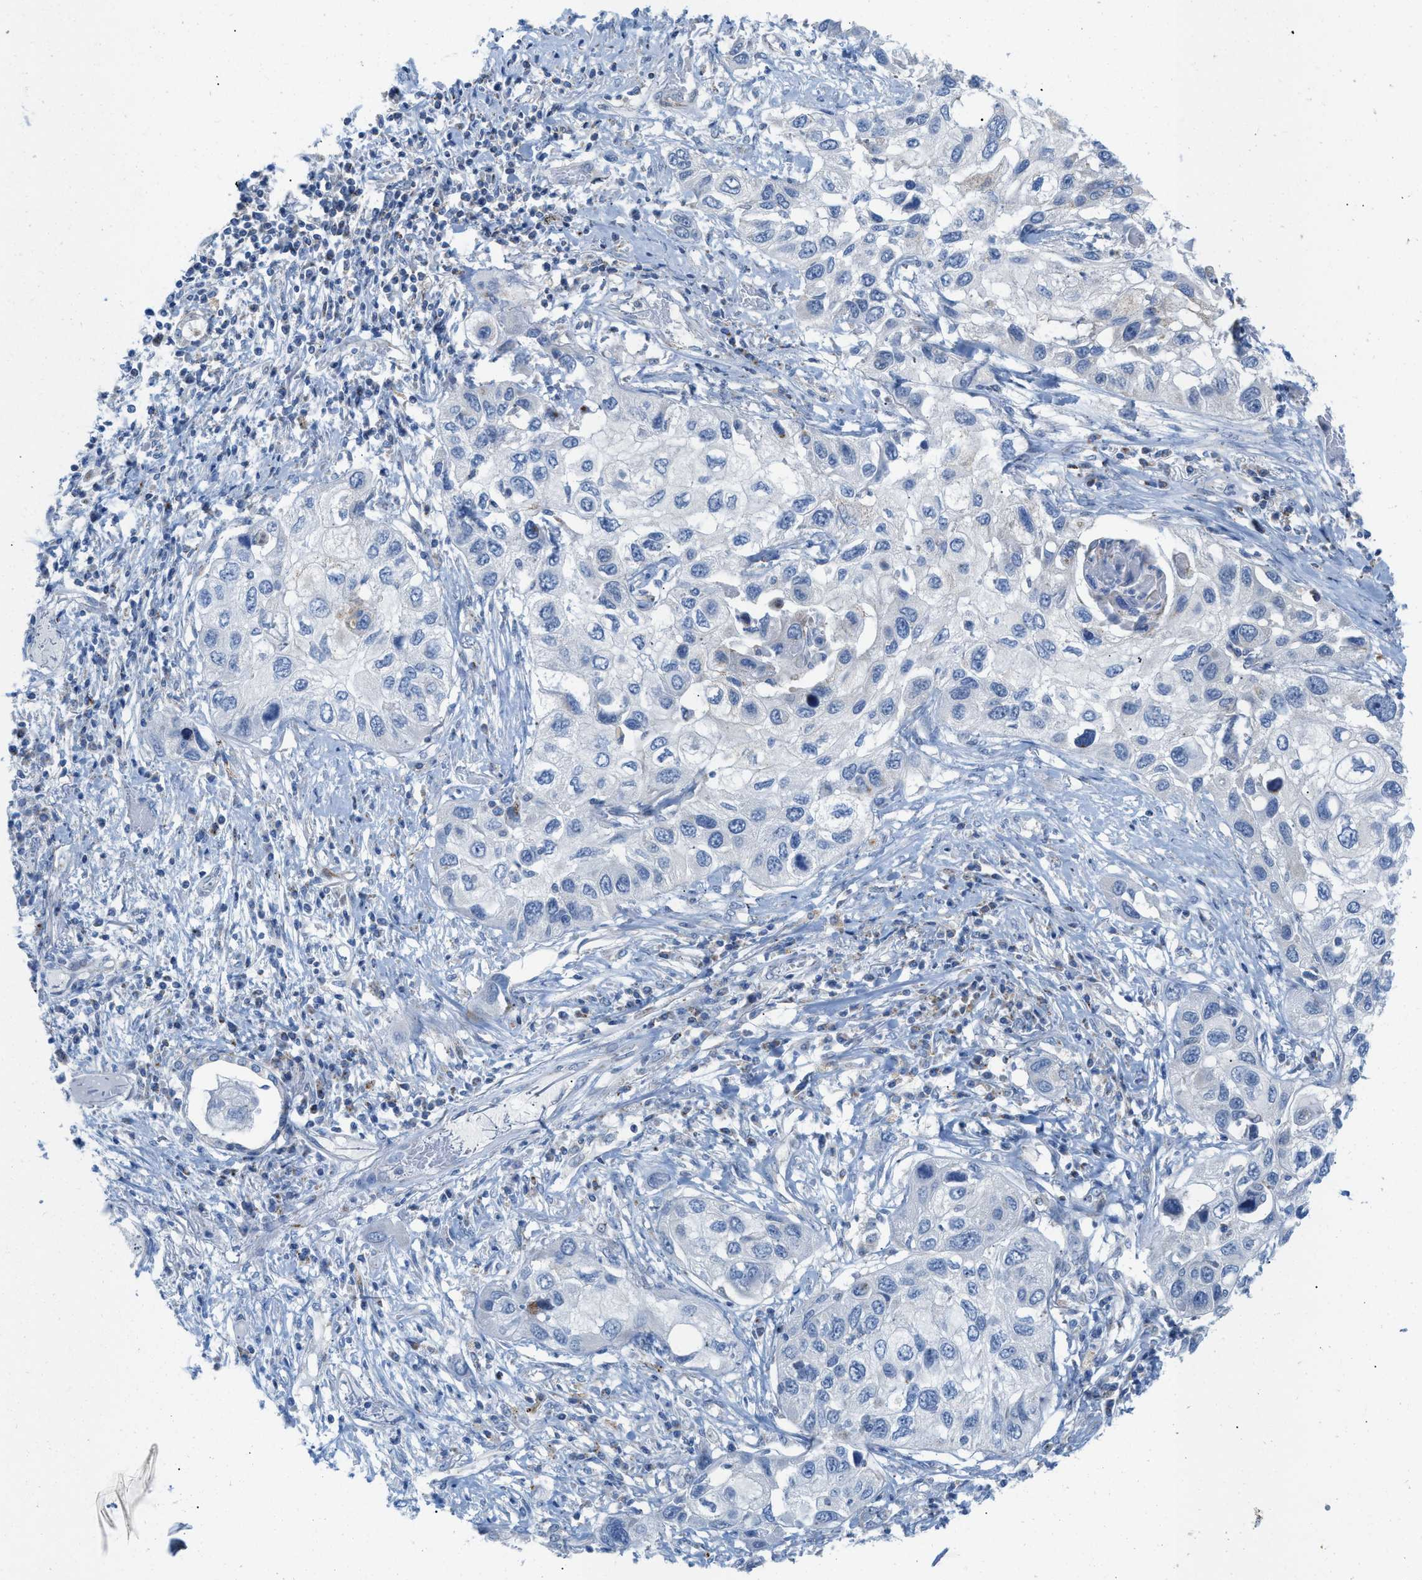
{"staining": {"intensity": "negative", "quantity": "none", "location": "none"}, "tissue": "lung cancer", "cell_type": "Tumor cells", "image_type": "cancer", "snomed": [{"axis": "morphology", "description": "Squamous cell carcinoma, NOS"}, {"axis": "topography", "description": "Lung"}], "caption": "Lung squamous cell carcinoma stained for a protein using immunohistochemistry (IHC) shows no expression tumor cells.", "gene": "RBBP9", "patient": {"sex": "male", "age": 71}}